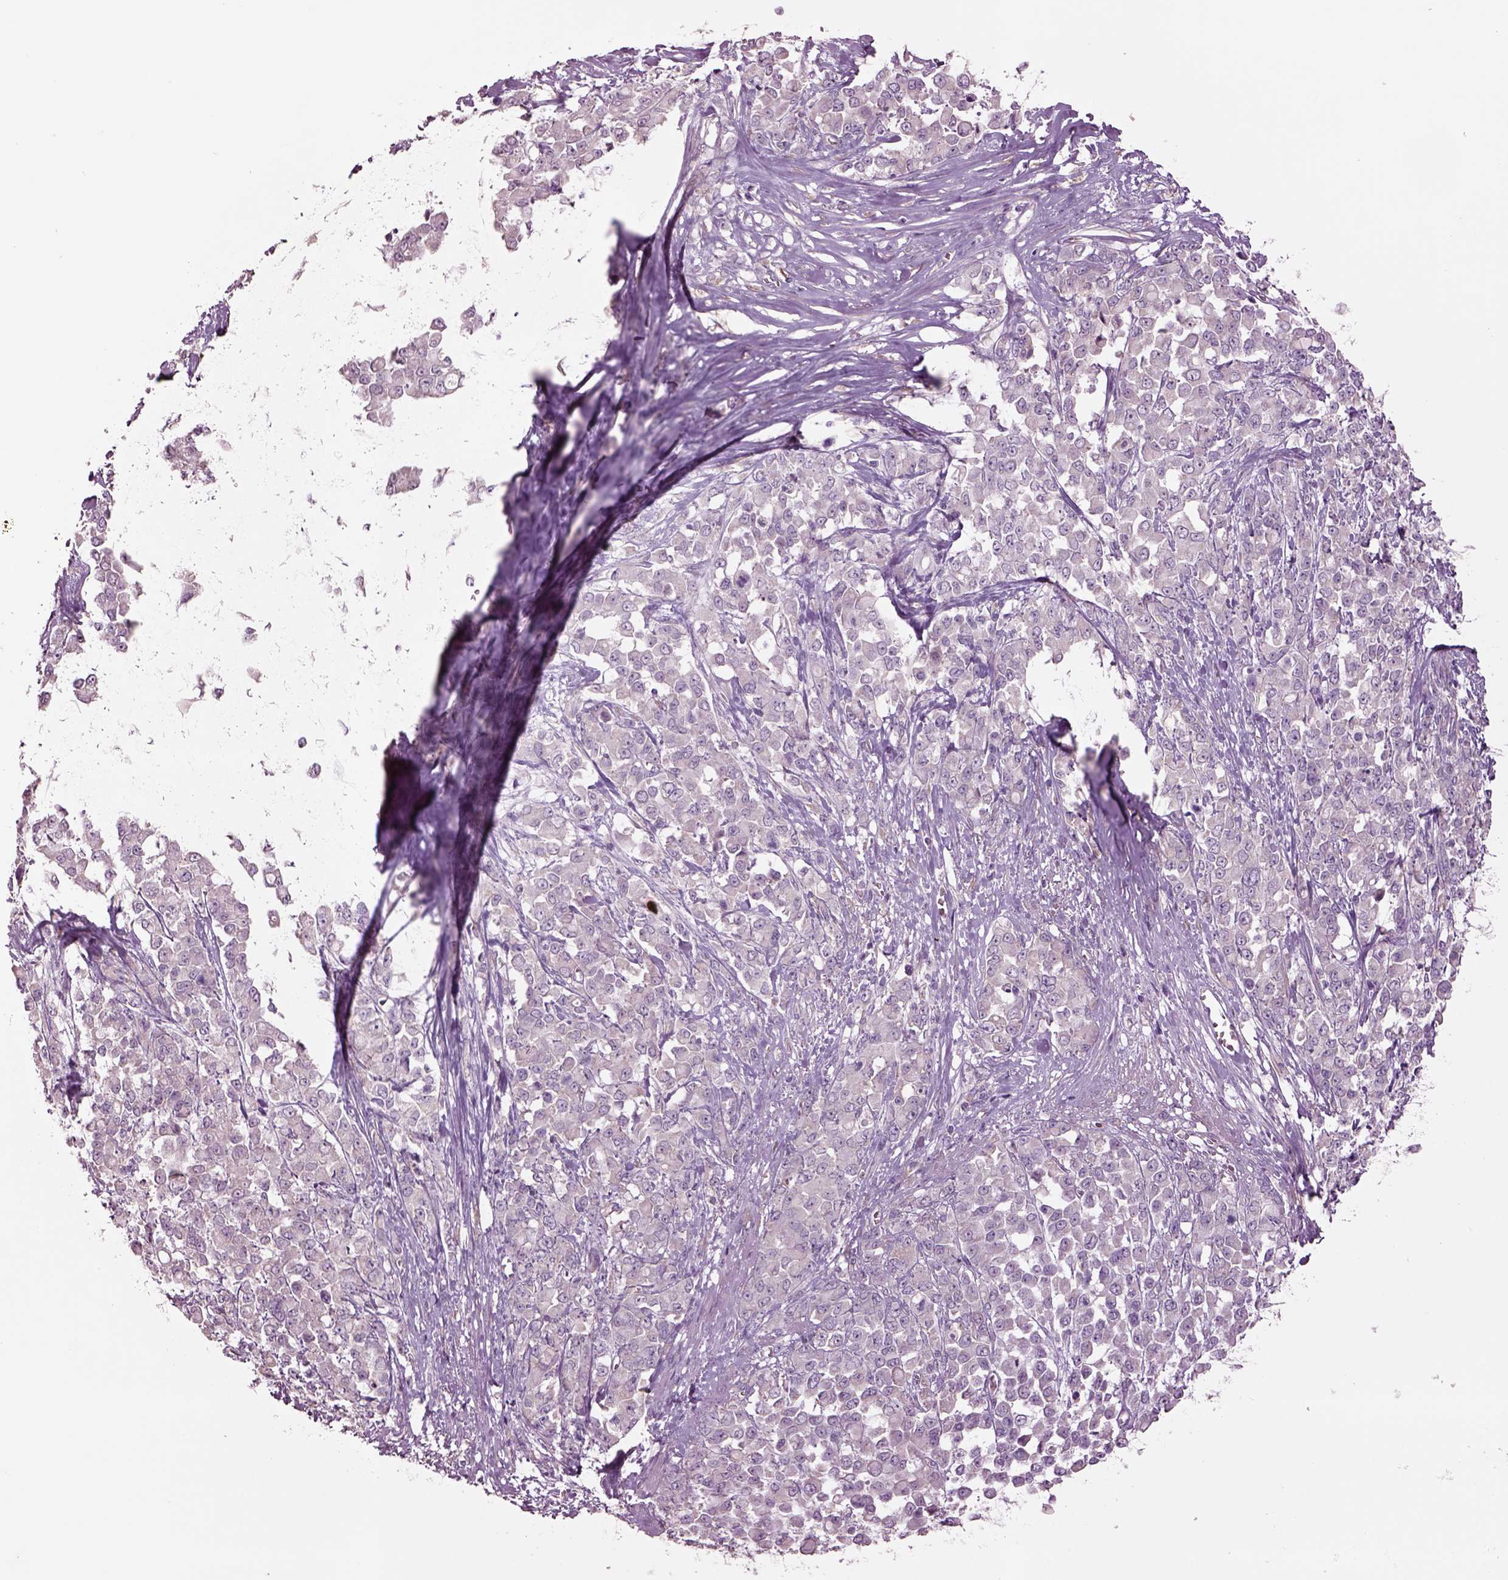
{"staining": {"intensity": "negative", "quantity": "none", "location": "none"}, "tissue": "stomach cancer", "cell_type": "Tumor cells", "image_type": "cancer", "snomed": [{"axis": "morphology", "description": "Adenocarcinoma, NOS"}, {"axis": "topography", "description": "Stomach"}], "caption": "An immunohistochemistry micrograph of stomach cancer (adenocarcinoma) is shown. There is no staining in tumor cells of stomach cancer (adenocarcinoma).", "gene": "HTR1B", "patient": {"sex": "female", "age": 76}}